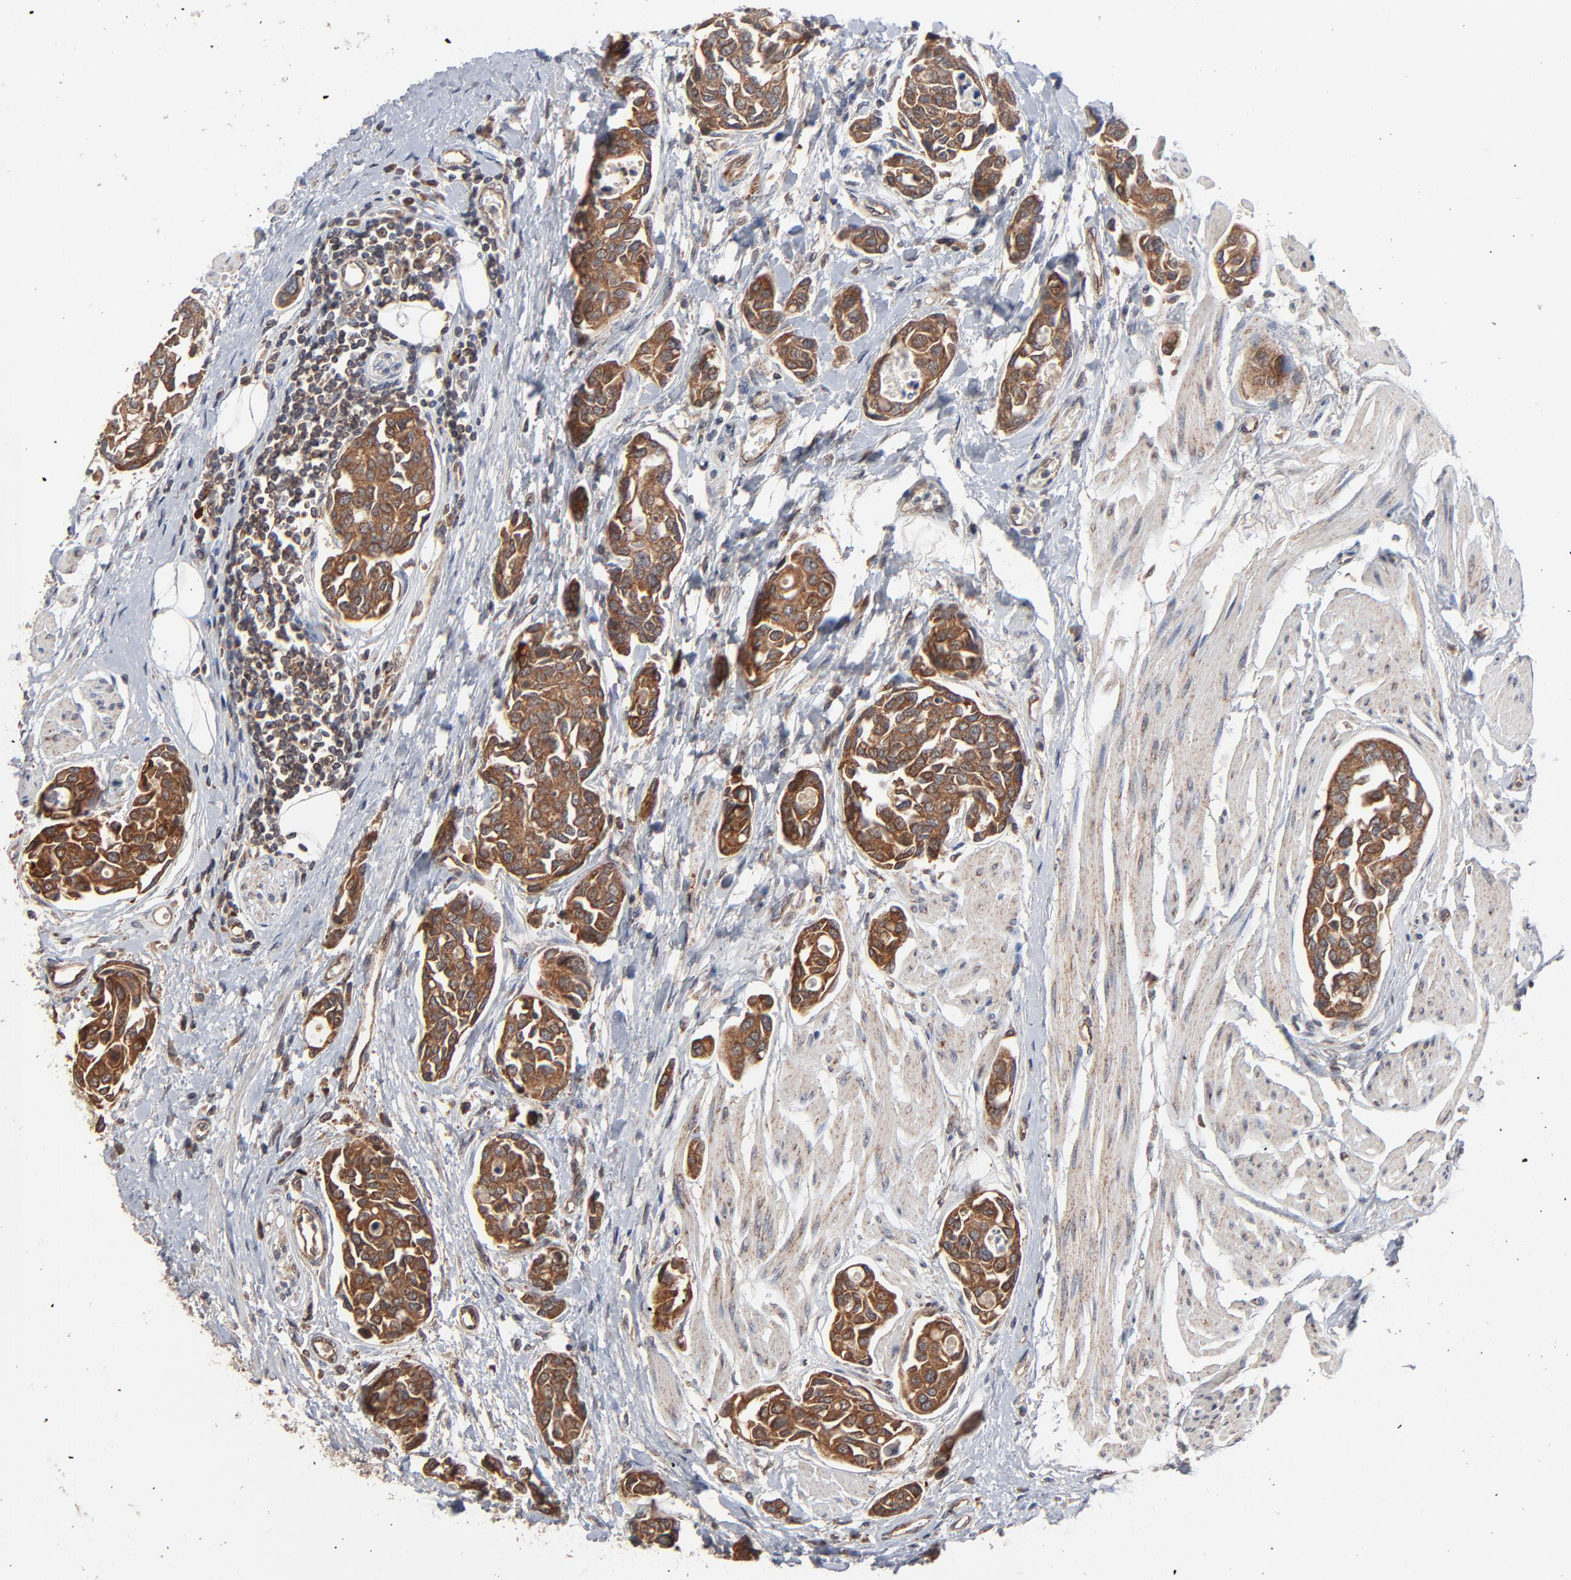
{"staining": {"intensity": "moderate", "quantity": ">75%", "location": "cytoplasmic/membranous"}, "tissue": "urothelial cancer", "cell_type": "Tumor cells", "image_type": "cancer", "snomed": [{"axis": "morphology", "description": "Urothelial carcinoma, High grade"}, {"axis": "topography", "description": "Urinary bladder"}], "caption": "Urothelial cancer stained for a protein shows moderate cytoplasmic/membranous positivity in tumor cells.", "gene": "ABLIM3", "patient": {"sex": "male", "age": 78}}